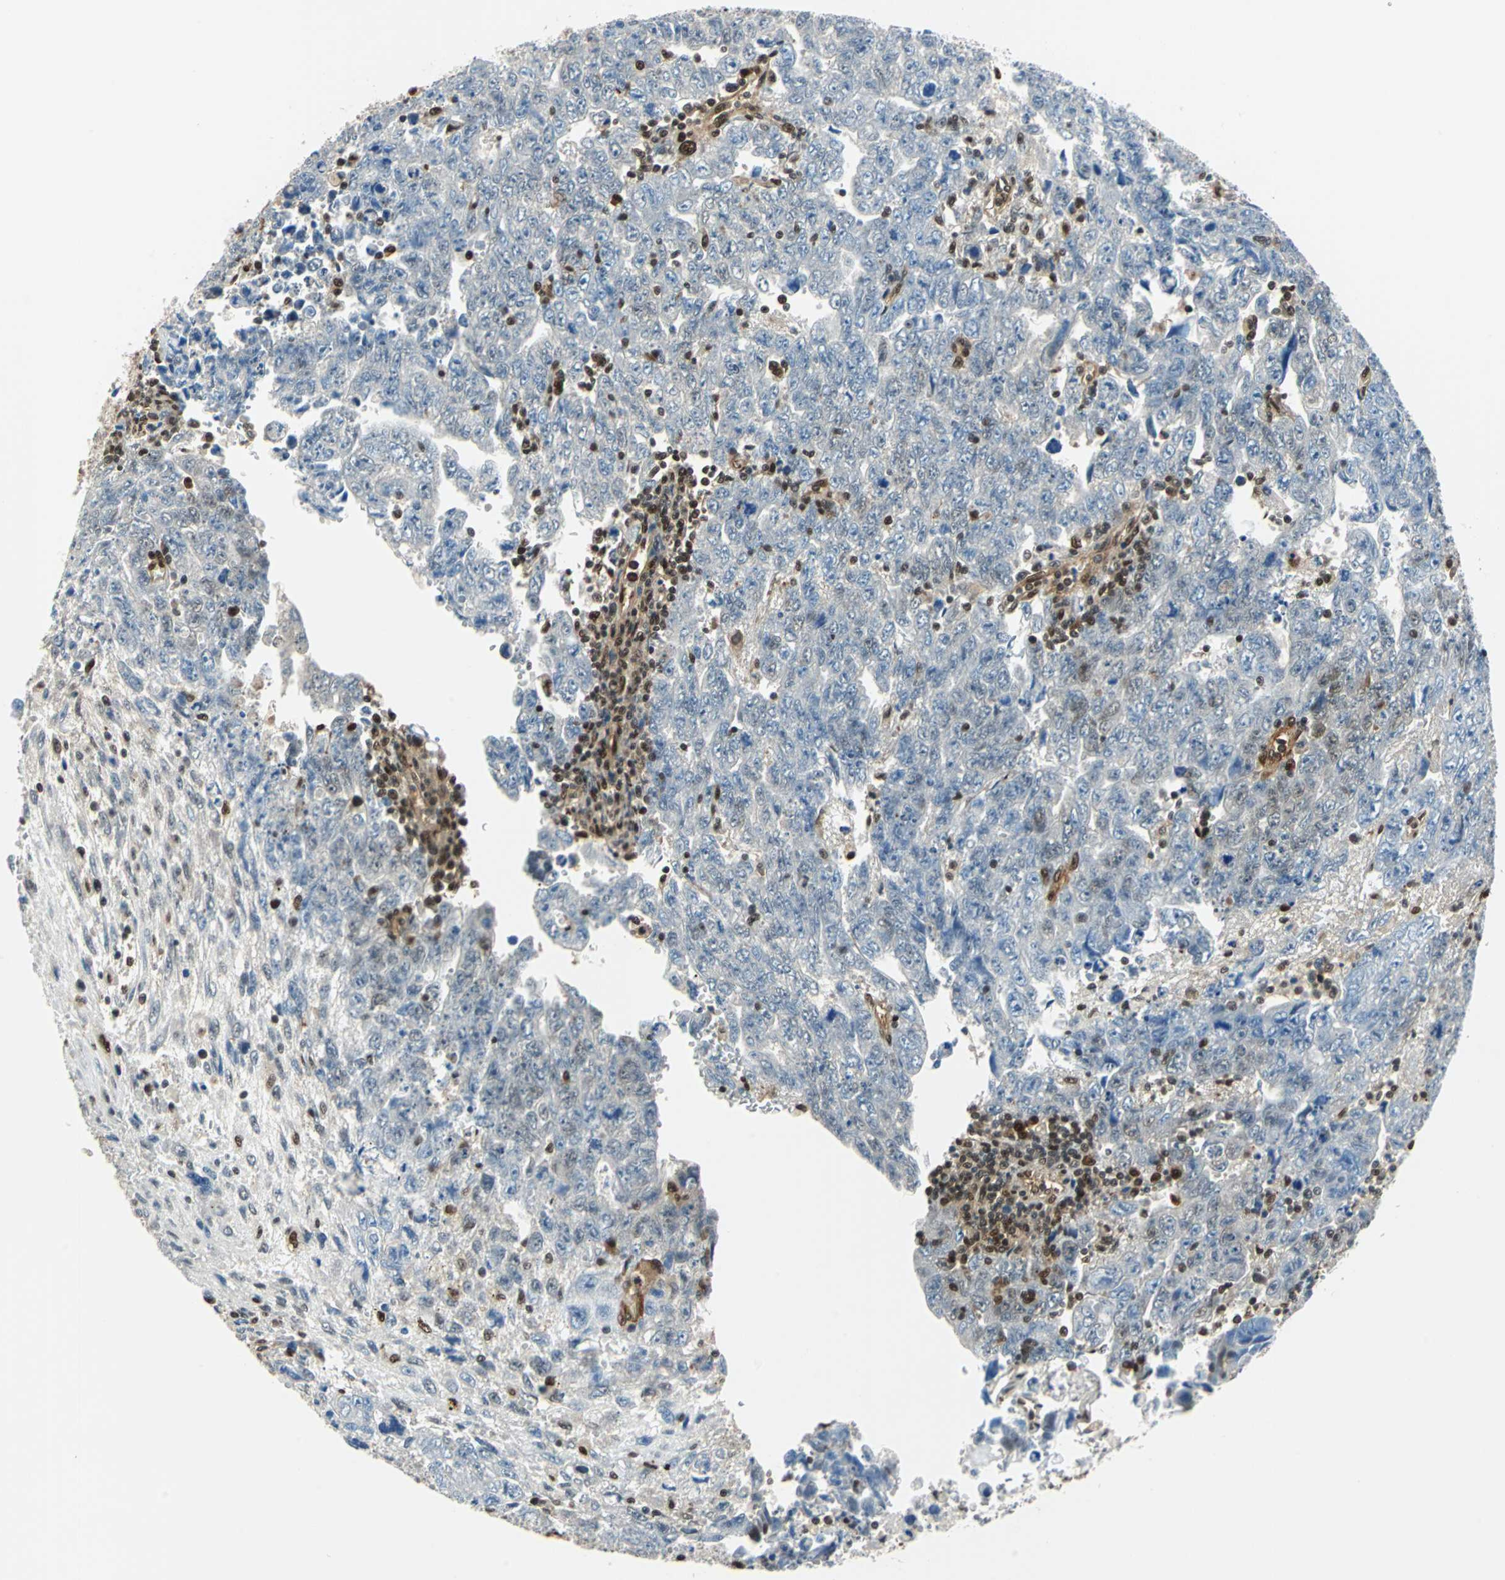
{"staining": {"intensity": "negative", "quantity": "none", "location": "none"}, "tissue": "testis cancer", "cell_type": "Tumor cells", "image_type": "cancer", "snomed": [{"axis": "morphology", "description": "Carcinoma, Embryonal, NOS"}, {"axis": "topography", "description": "Testis"}], "caption": "This is a photomicrograph of IHC staining of testis cancer (embryonal carcinoma), which shows no expression in tumor cells. The staining was performed using DAB (3,3'-diaminobenzidine) to visualize the protein expression in brown, while the nuclei were stained in blue with hematoxylin (Magnification: 20x).", "gene": "PSME1", "patient": {"sex": "male", "age": 28}}